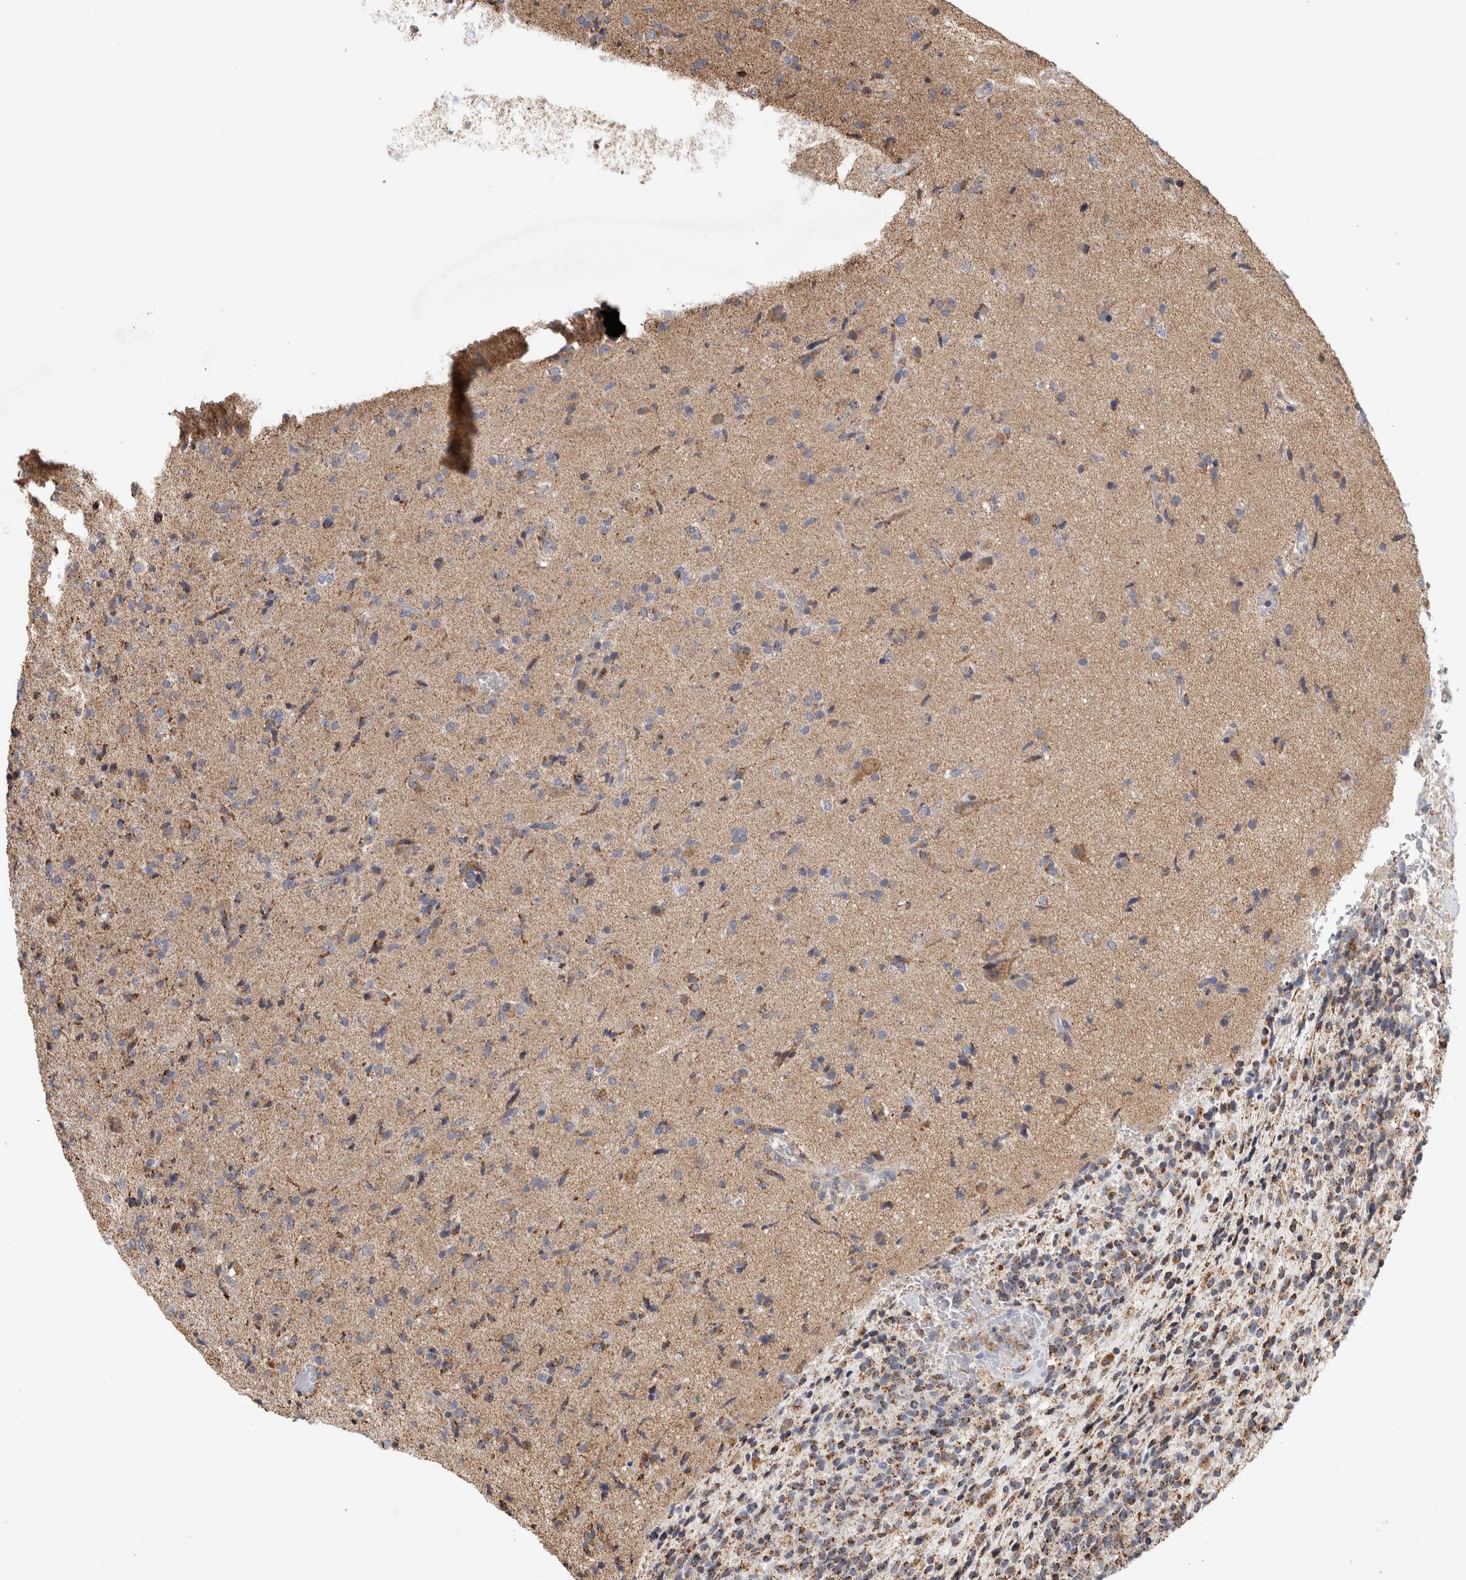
{"staining": {"intensity": "moderate", "quantity": "25%-75%", "location": "cytoplasmic/membranous"}, "tissue": "glioma", "cell_type": "Tumor cells", "image_type": "cancer", "snomed": [{"axis": "morphology", "description": "Glioma, malignant, High grade"}, {"axis": "topography", "description": "Brain"}], "caption": "Tumor cells demonstrate medium levels of moderate cytoplasmic/membranous positivity in approximately 25%-75% of cells in human glioma.", "gene": "ST8SIA1", "patient": {"sex": "male", "age": 72}}